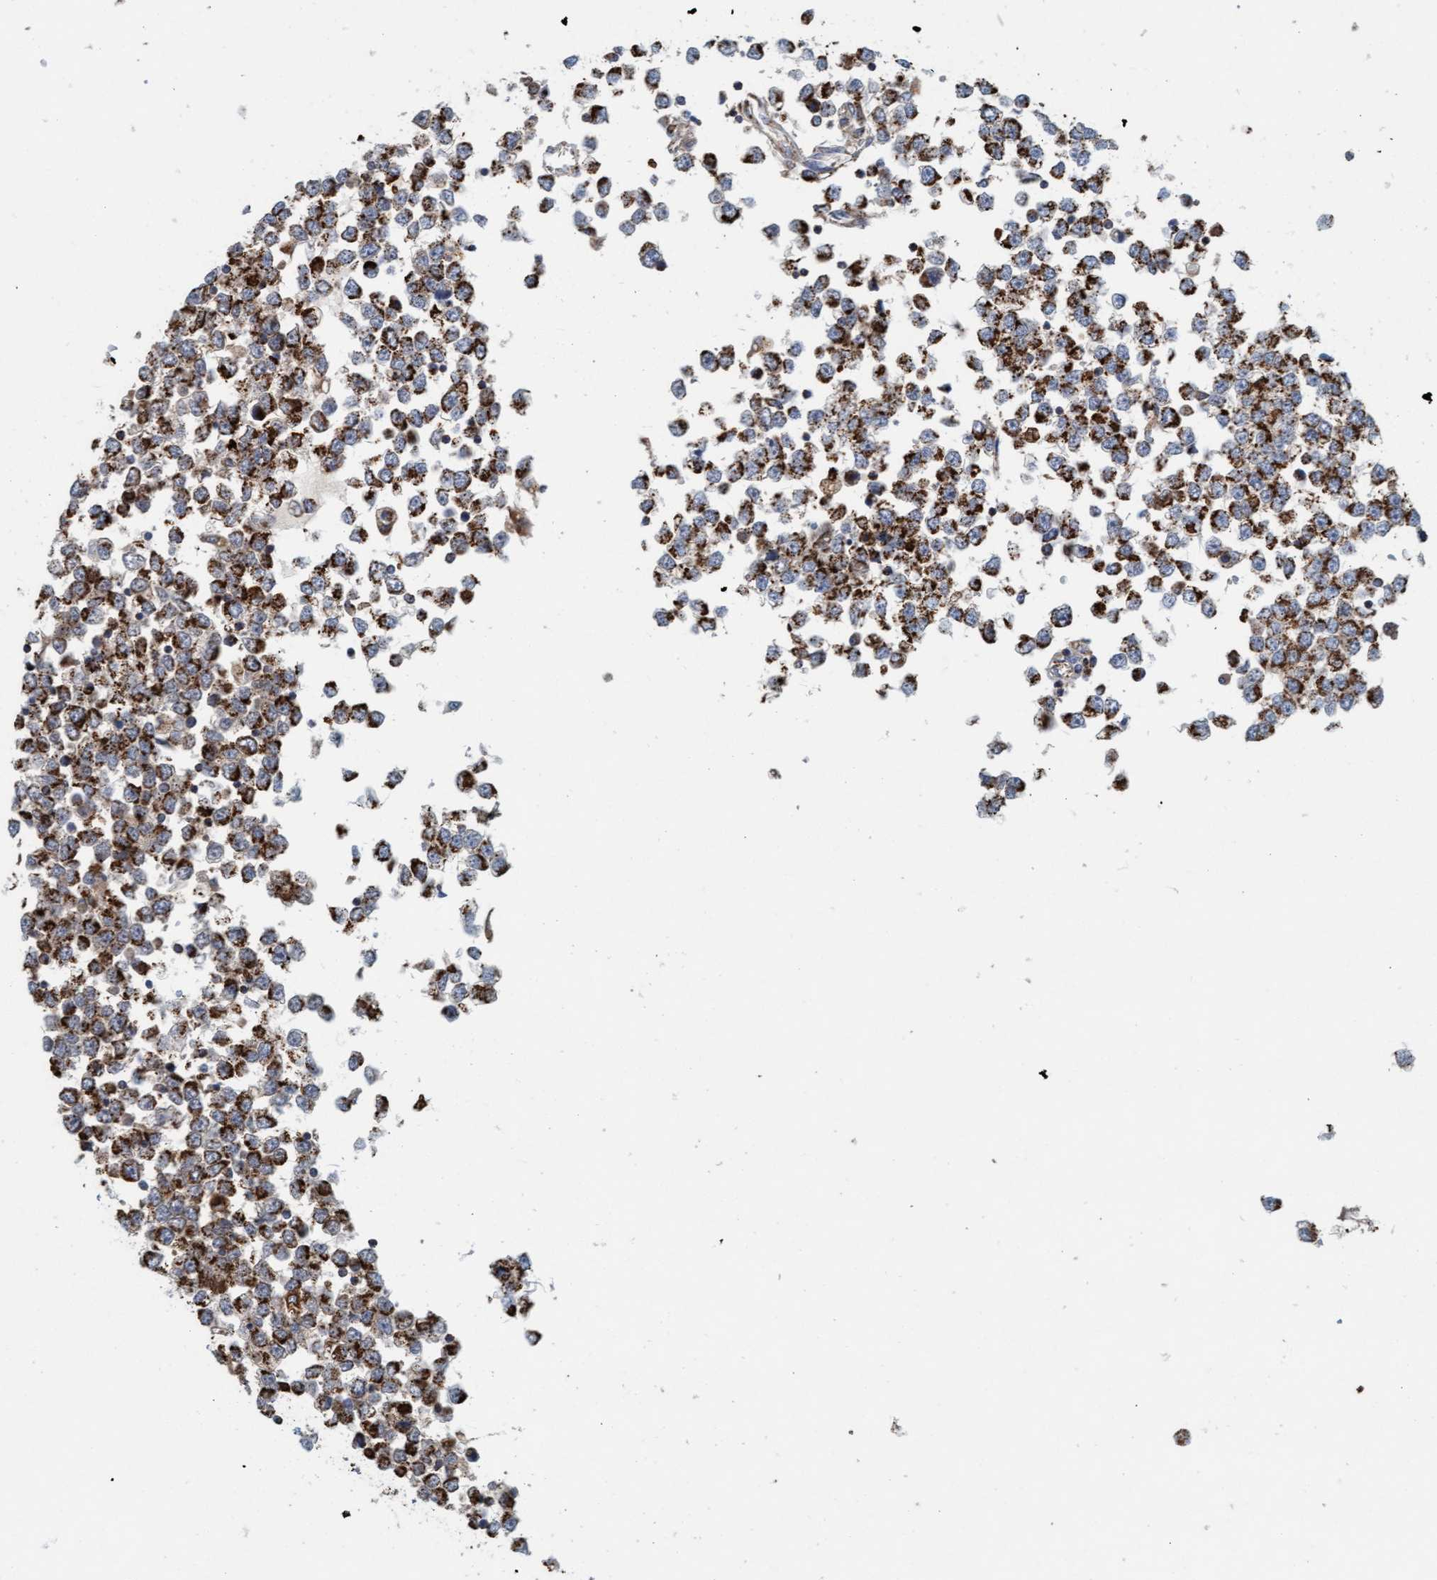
{"staining": {"intensity": "strong", "quantity": ">75%", "location": "cytoplasmic/membranous"}, "tissue": "testis cancer", "cell_type": "Tumor cells", "image_type": "cancer", "snomed": [{"axis": "morphology", "description": "Seminoma, NOS"}, {"axis": "topography", "description": "Testis"}], "caption": "IHC photomicrograph of neoplastic tissue: human testis cancer stained using immunohistochemistry displays high levels of strong protein expression localized specifically in the cytoplasmic/membranous of tumor cells, appearing as a cytoplasmic/membranous brown color.", "gene": "B9D1", "patient": {"sex": "male", "age": 65}}